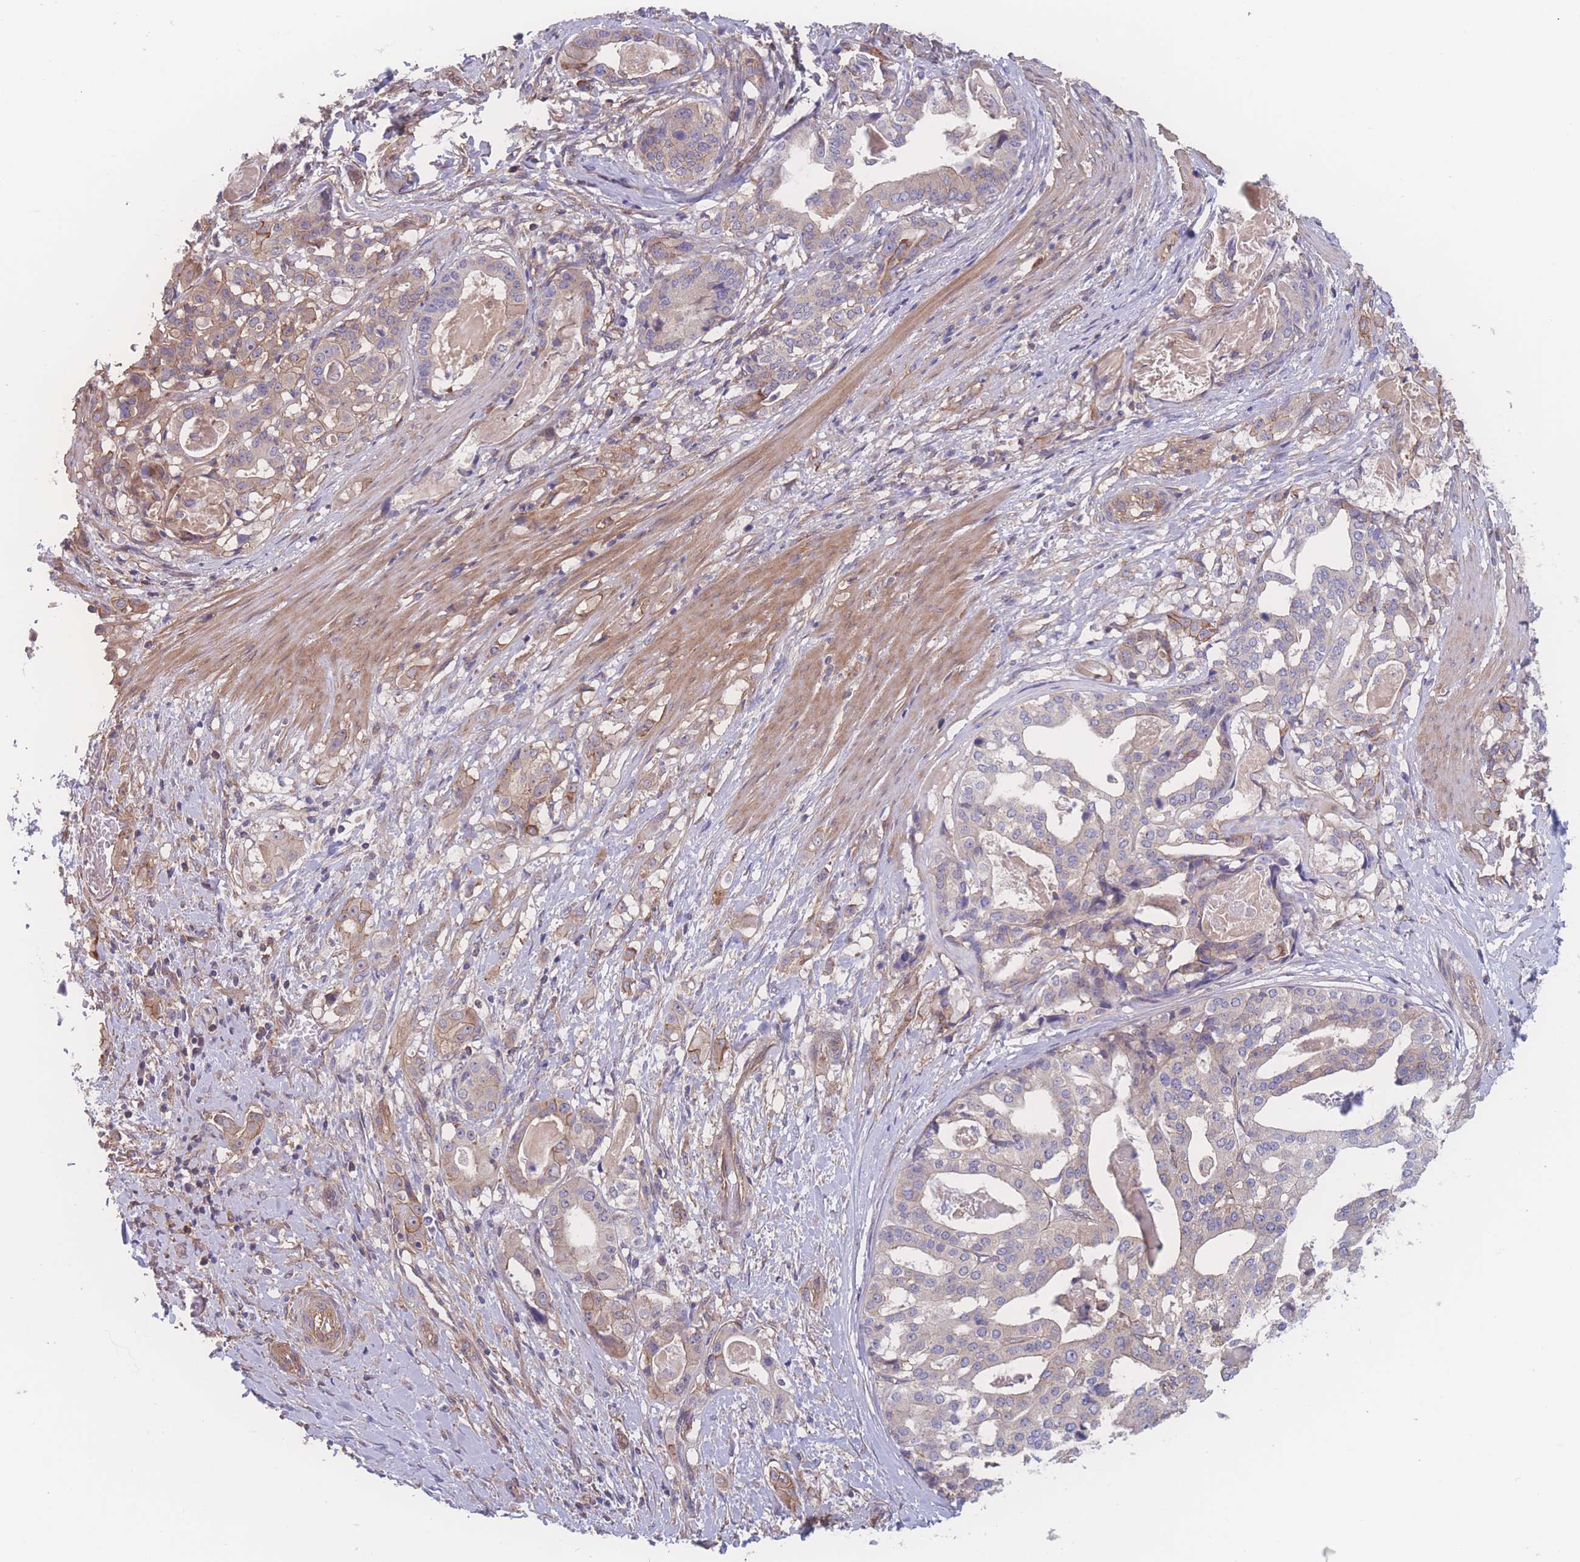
{"staining": {"intensity": "weak", "quantity": "25%-75%", "location": "cytoplasmic/membranous"}, "tissue": "stomach cancer", "cell_type": "Tumor cells", "image_type": "cancer", "snomed": [{"axis": "morphology", "description": "Adenocarcinoma, NOS"}, {"axis": "topography", "description": "Stomach"}], "caption": "Brown immunohistochemical staining in adenocarcinoma (stomach) demonstrates weak cytoplasmic/membranous positivity in approximately 25%-75% of tumor cells. The staining is performed using DAB (3,3'-diaminobenzidine) brown chromogen to label protein expression. The nuclei are counter-stained blue using hematoxylin.", "gene": "CFAP97", "patient": {"sex": "male", "age": 48}}